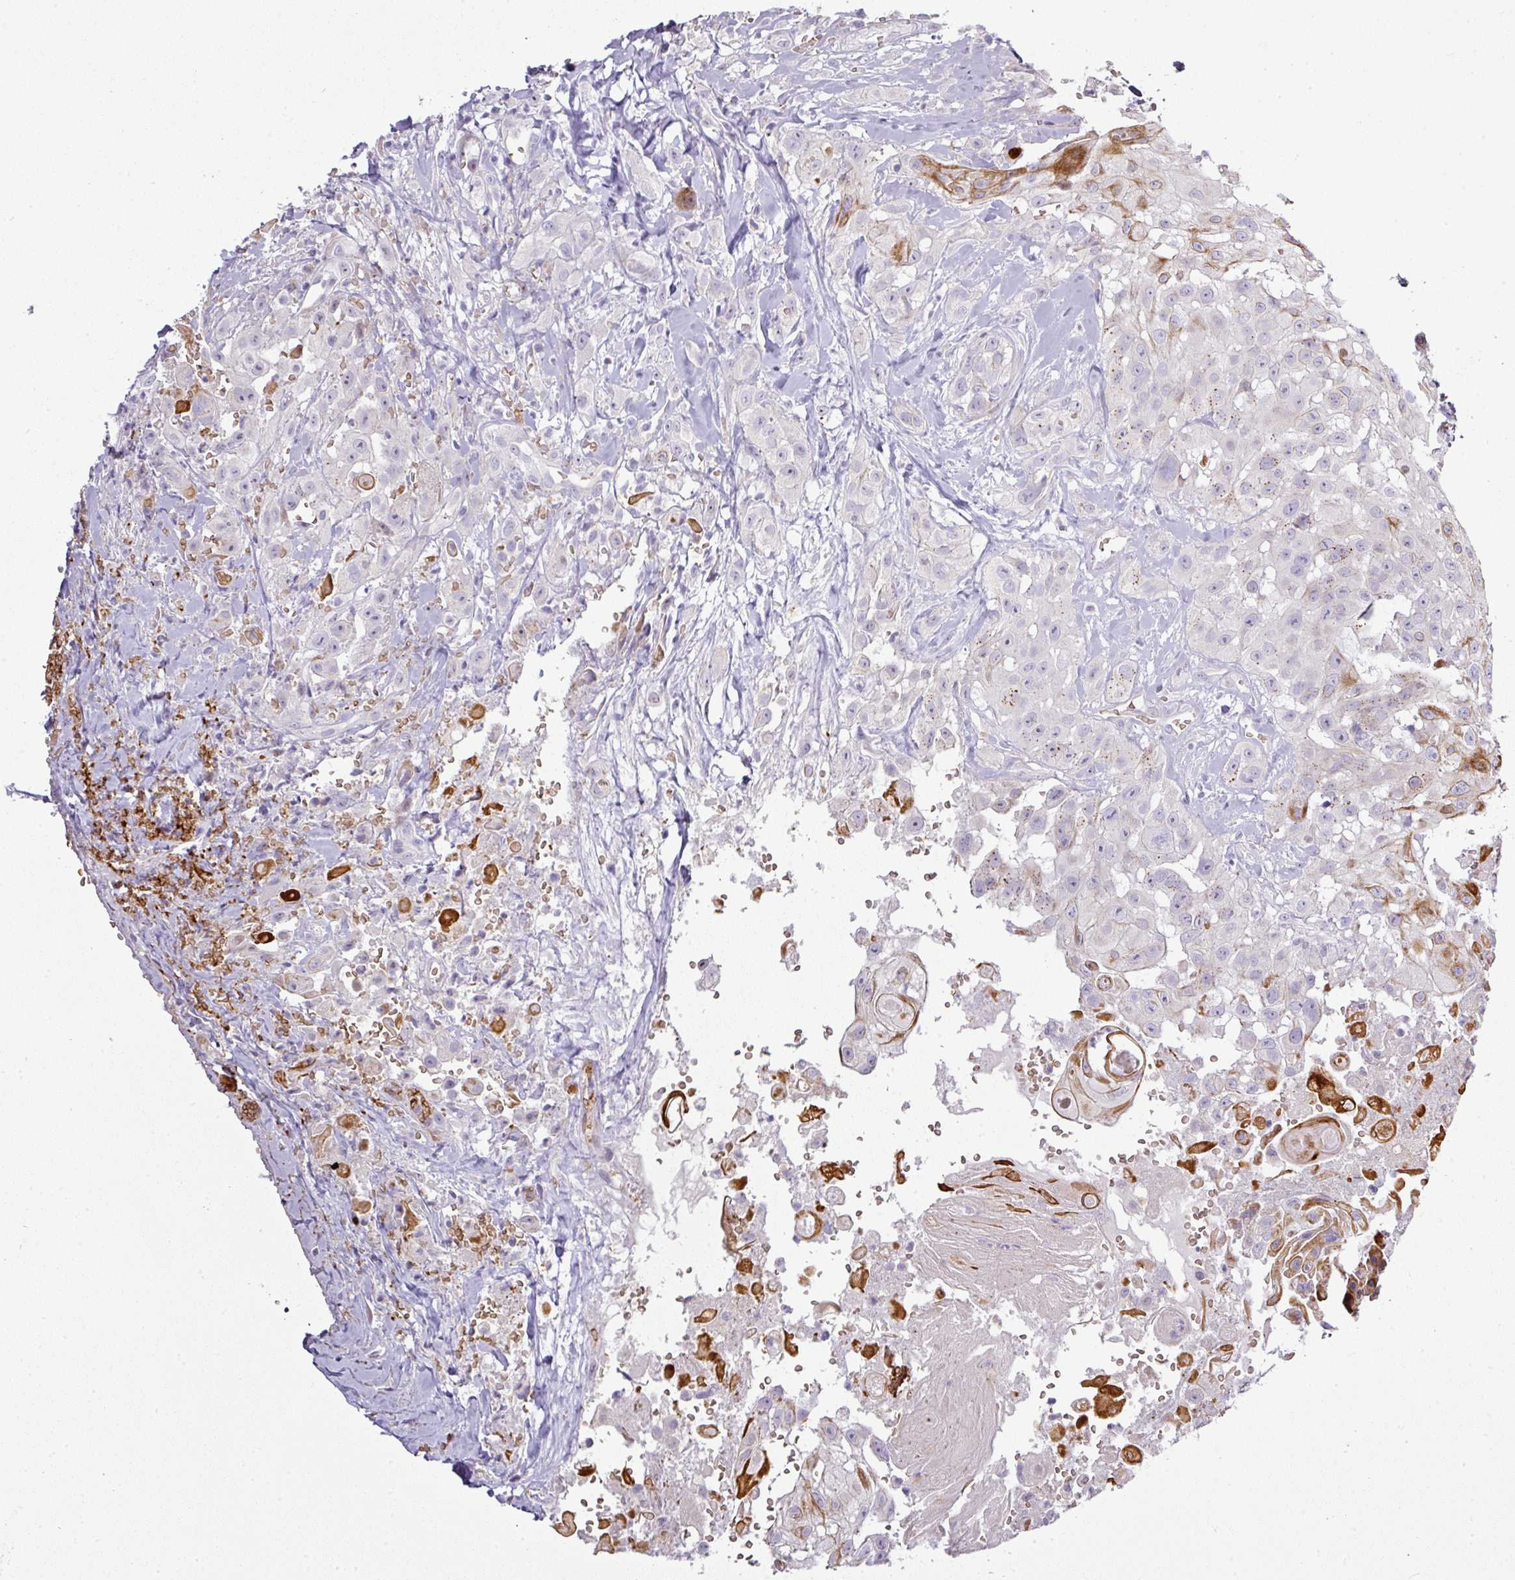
{"staining": {"intensity": "negative", "quantity": "none", "location": "none"}, "tissue": "head and neck cancer", "cell_type": "Tumor cells", "image_type": "cancer", "snomed": [{"axis": "morphology", "description": "Squamous cell carcinoma, NOS"}, {"axis": "topography", "description": "Head-Neck"}], "caption": "Protein analysis of head and neck cancer demonstrates no significant expression in tumor cells.", "gene": "ATP6V1F", "patient": {"sex": "male", "age": 83}}